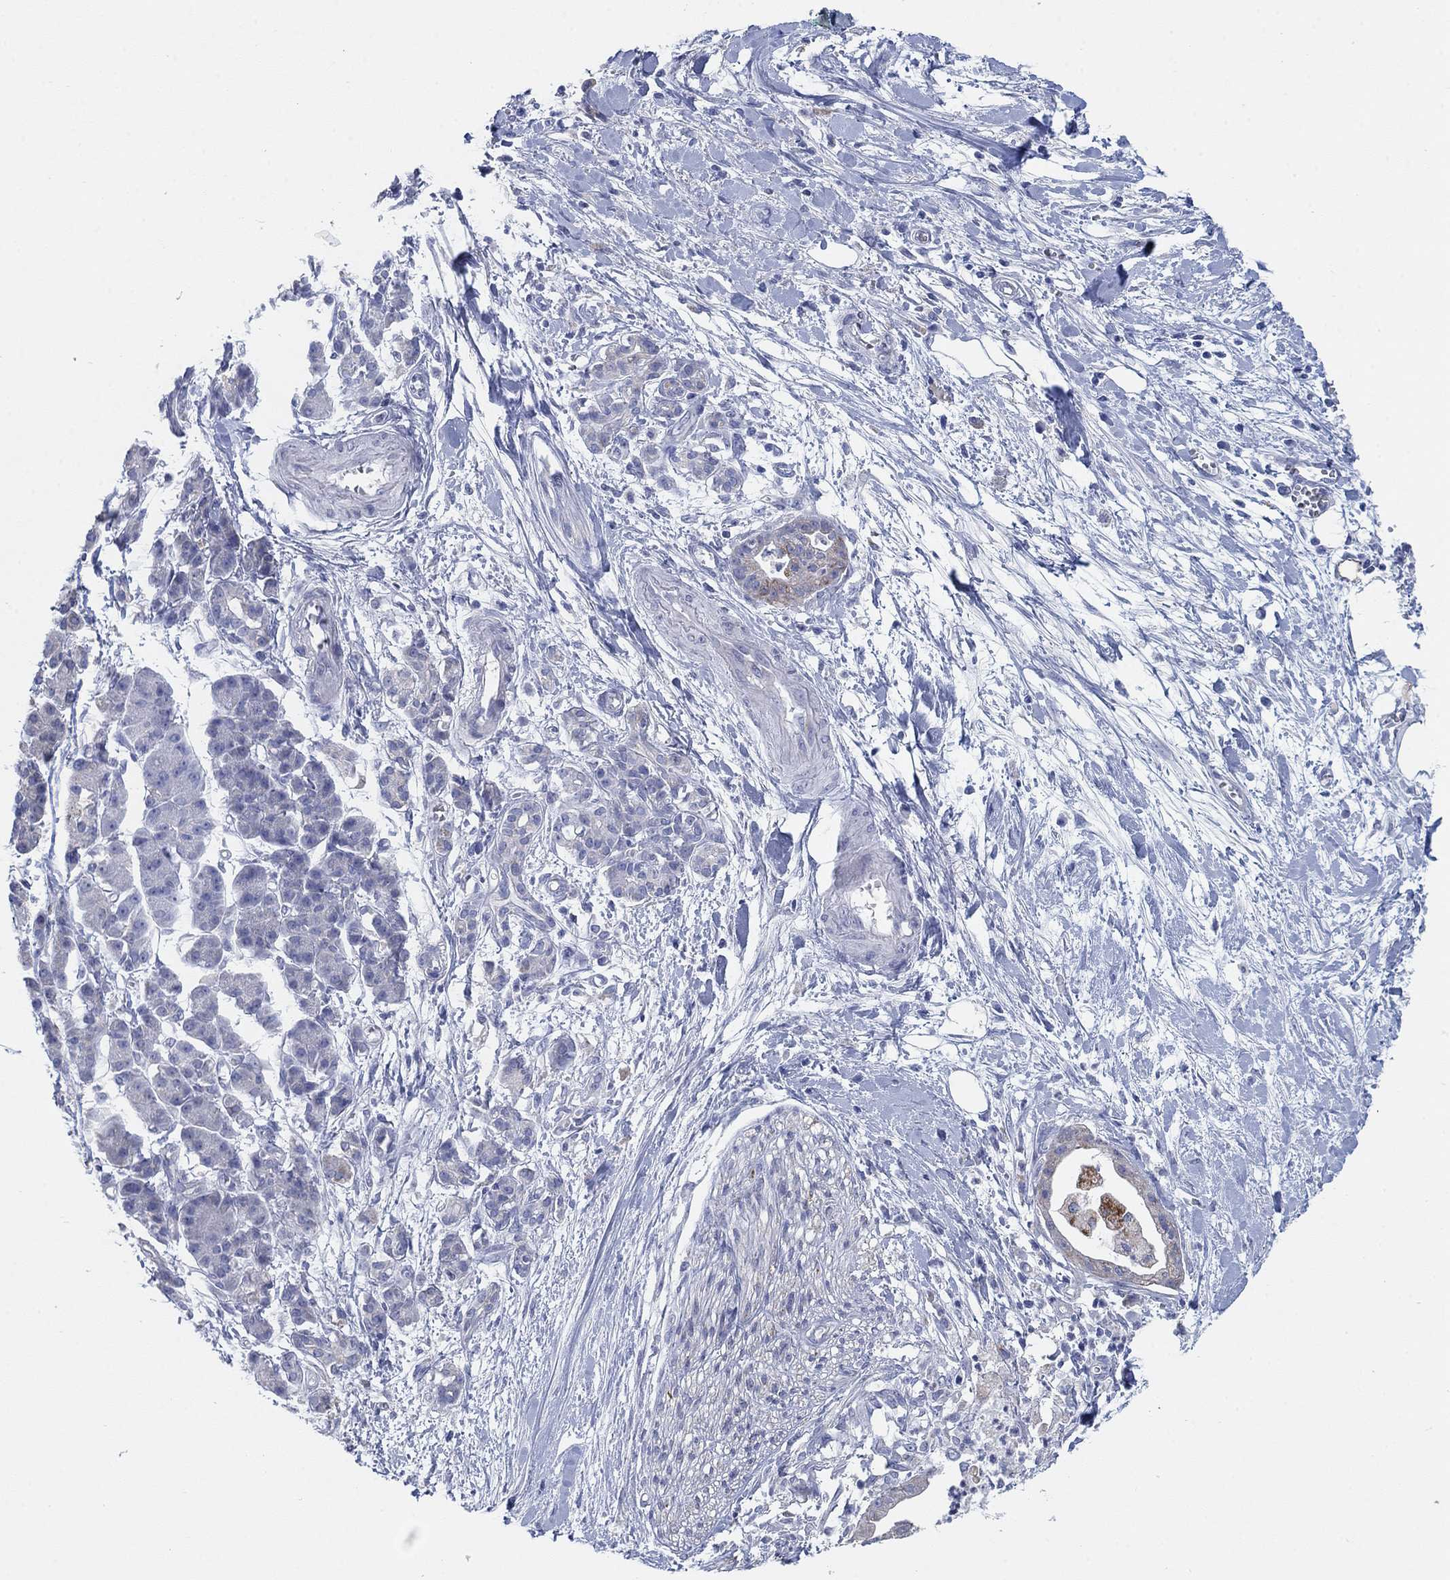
{"staining": {"intensity": "moderate", "quantity": "<25%", "location": "cytoplasmic/membranous"}, "tissue": "pancreatic cancer", "cell_type": "Tumor cells", "image_type": "cancer", "snomed": [{"axis": "morphology", "description": "Normal tissue, NOS"}, {"axis": "morphology", "description": "Adenocarcinoma, NOS"}, {"axis": "topography", "description": "Lymph node"}, {"axis": "topography", "description": "Pancreas"}], "caption": "The micrograph reveals staining of pancreatic adenocarcinoma, revealing moderate cytoplasmic/membranous protein staining (brown color) within tumor cells.", "gene": "SCCPDH", "patient": {"sex": "female", "age": 58}}